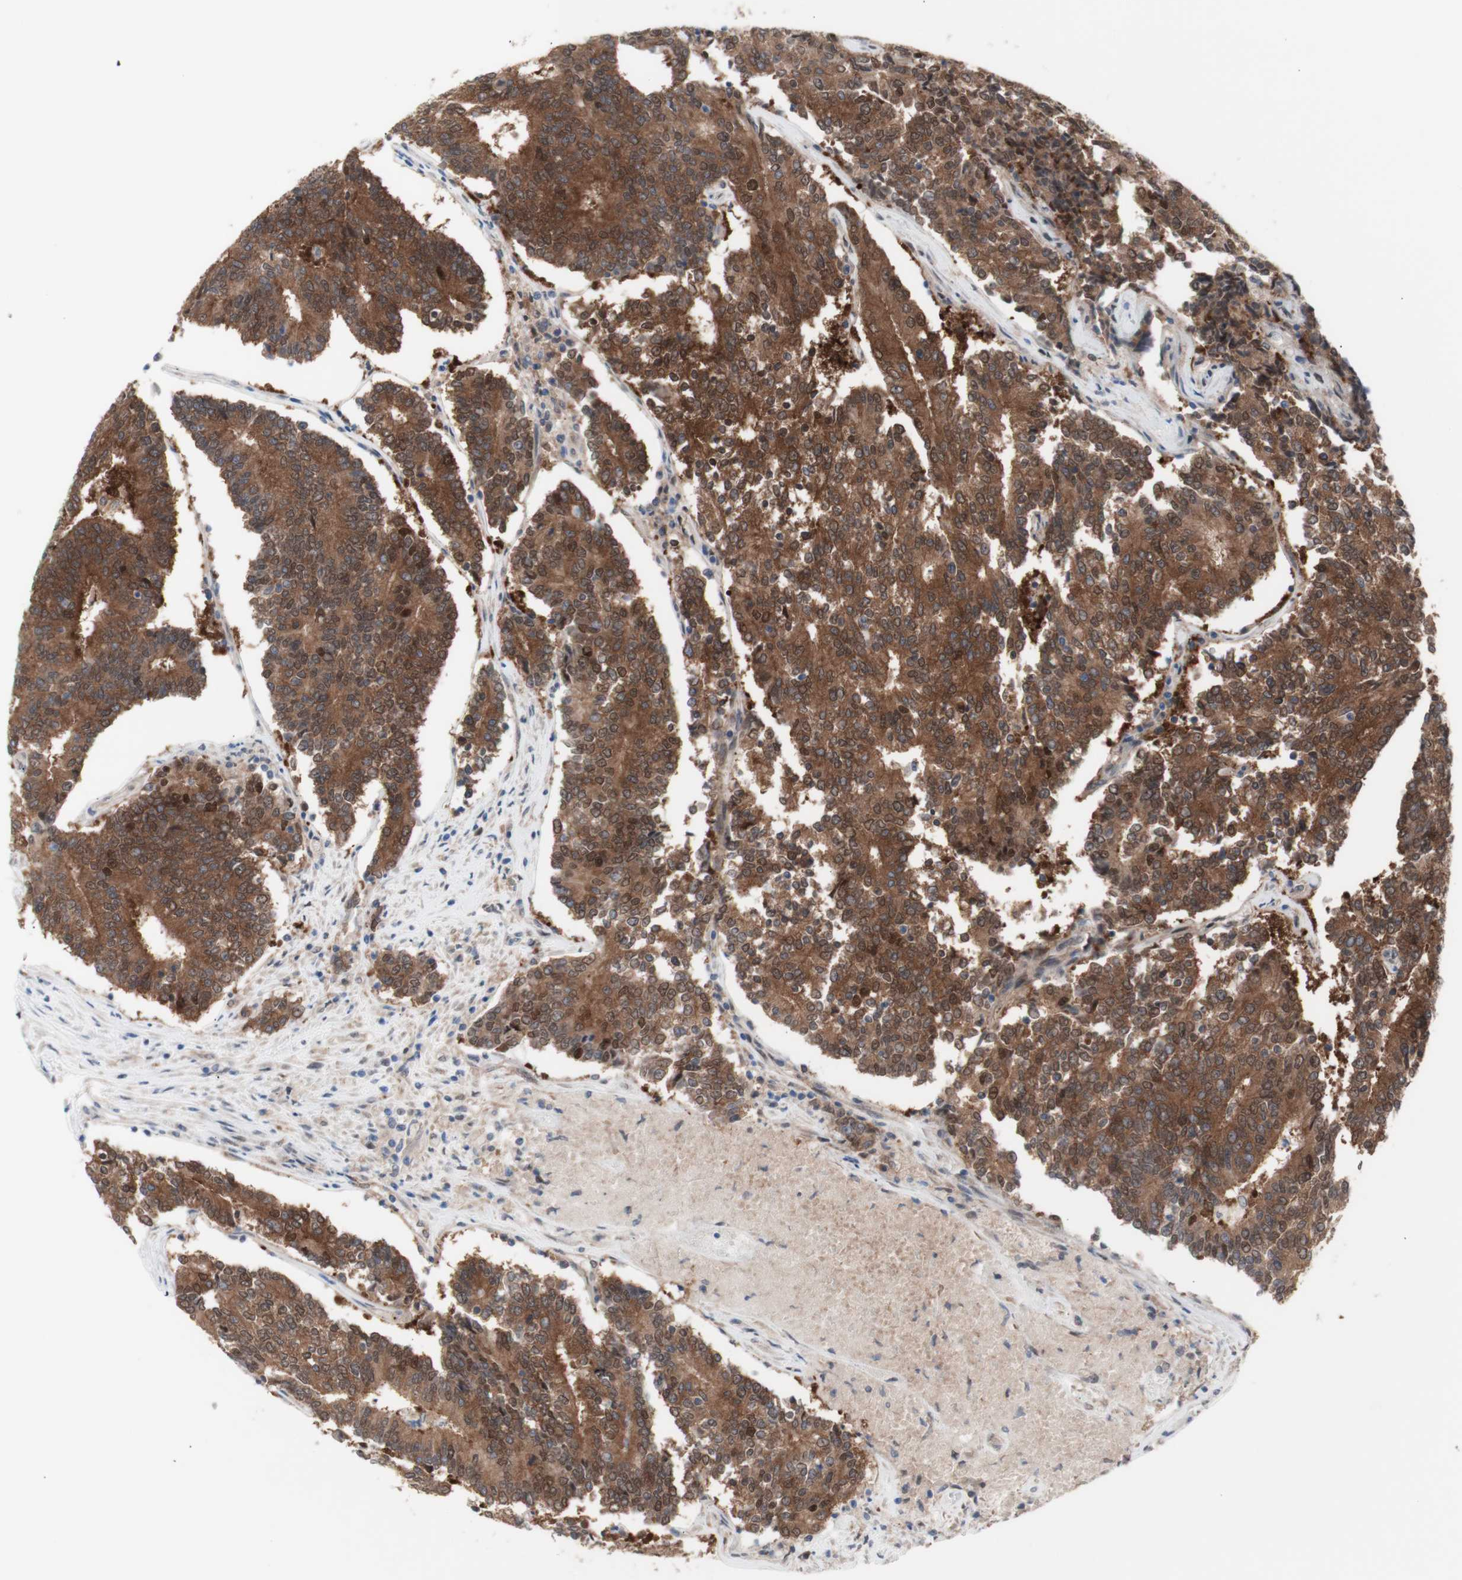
{"staining": {"intensity": "moderate", "quantity": ">75%", "location": "cytoplasmic/membranous"}, "tissue": "prostate cancer", "cell_type": "Tumor cells", "image_type": "cancer", "snomed": [{"axis": "morphology", "description": "Normal tissue, NOS"}, {"axis": "morphology", "description": "Adenocarcinoma, High grade"}, {"axis": "topography", "description": "Prostate"}, {"axis": "topography", "description": "Seminal veicle"}], "caption": "Brown immunohistochemical staining in human prostate adenocarcinoma (high-grade) demonstrates moderate cytoplasmic/membranous positivity in about >75% of tumor cells.", "gene": "PRMT5", "patient": {"sex": "male", "age": 55}}